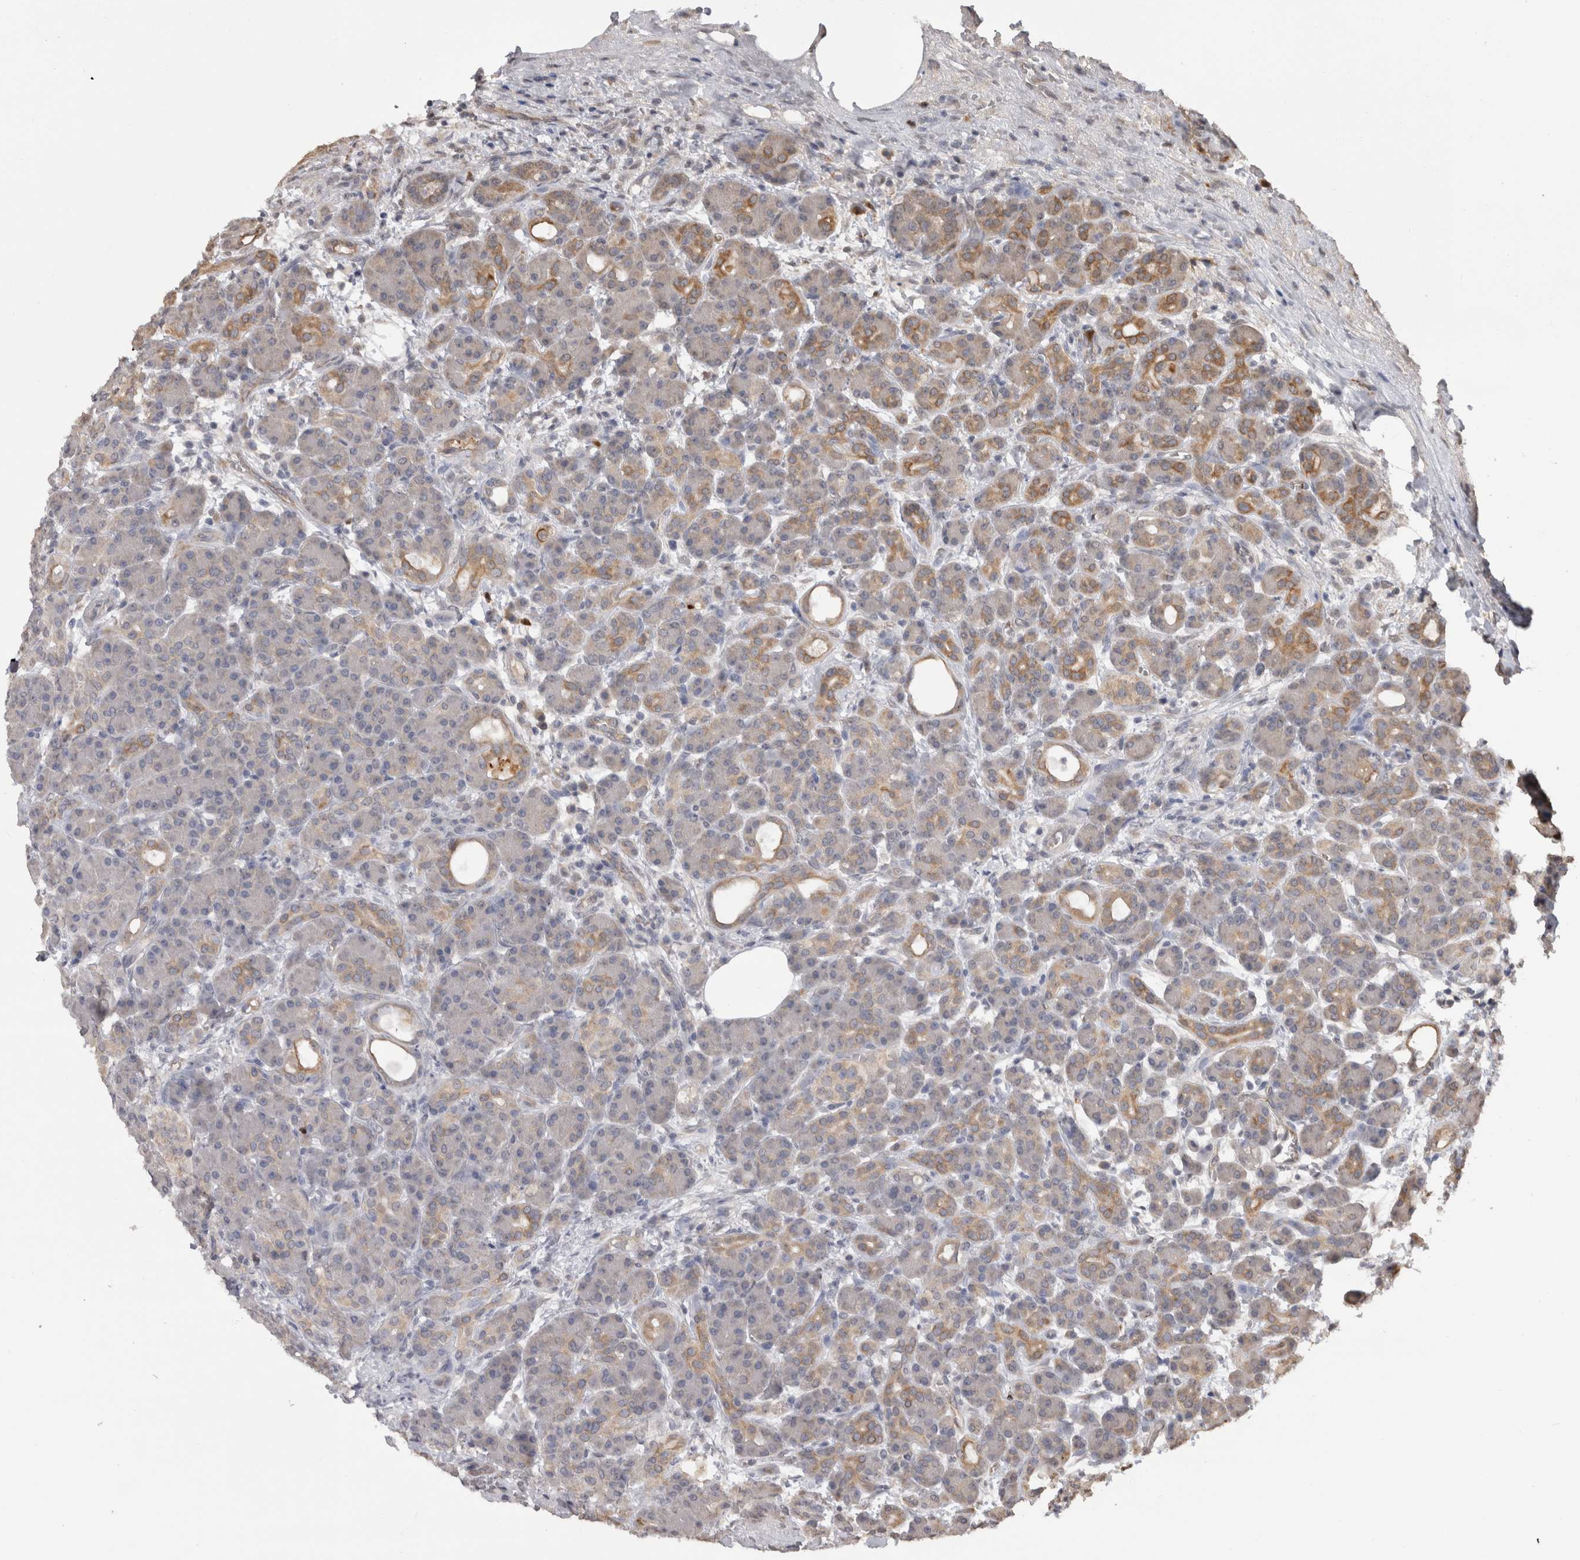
{"staining": {"intensity": "moderate", "quantity": "<25%", "location": "cytoplasmic/membranous"}, "tissue": "pancreas", "cell_type": "Exocrine glandular cells", "image_type": "normal", "snomed": [{"axis": "morphology", "description": "Normal tissue, NOS"}, {"axis": "topography", "description": "Pancreas"}], "caption": "Brown immunohistochemical staining in normal pancreas shows moderate cytoplasmic/membranous staining in approximately <25% of exocrine glandular cells. The protein is stained brown, and the nuclei are stained in blue (DAB (3,3'-diaminobenzidine) IHC with brightfield microscopy, high magnification).", "gene": "PAK4", "patient": {"sex": "male", "age": 63}}